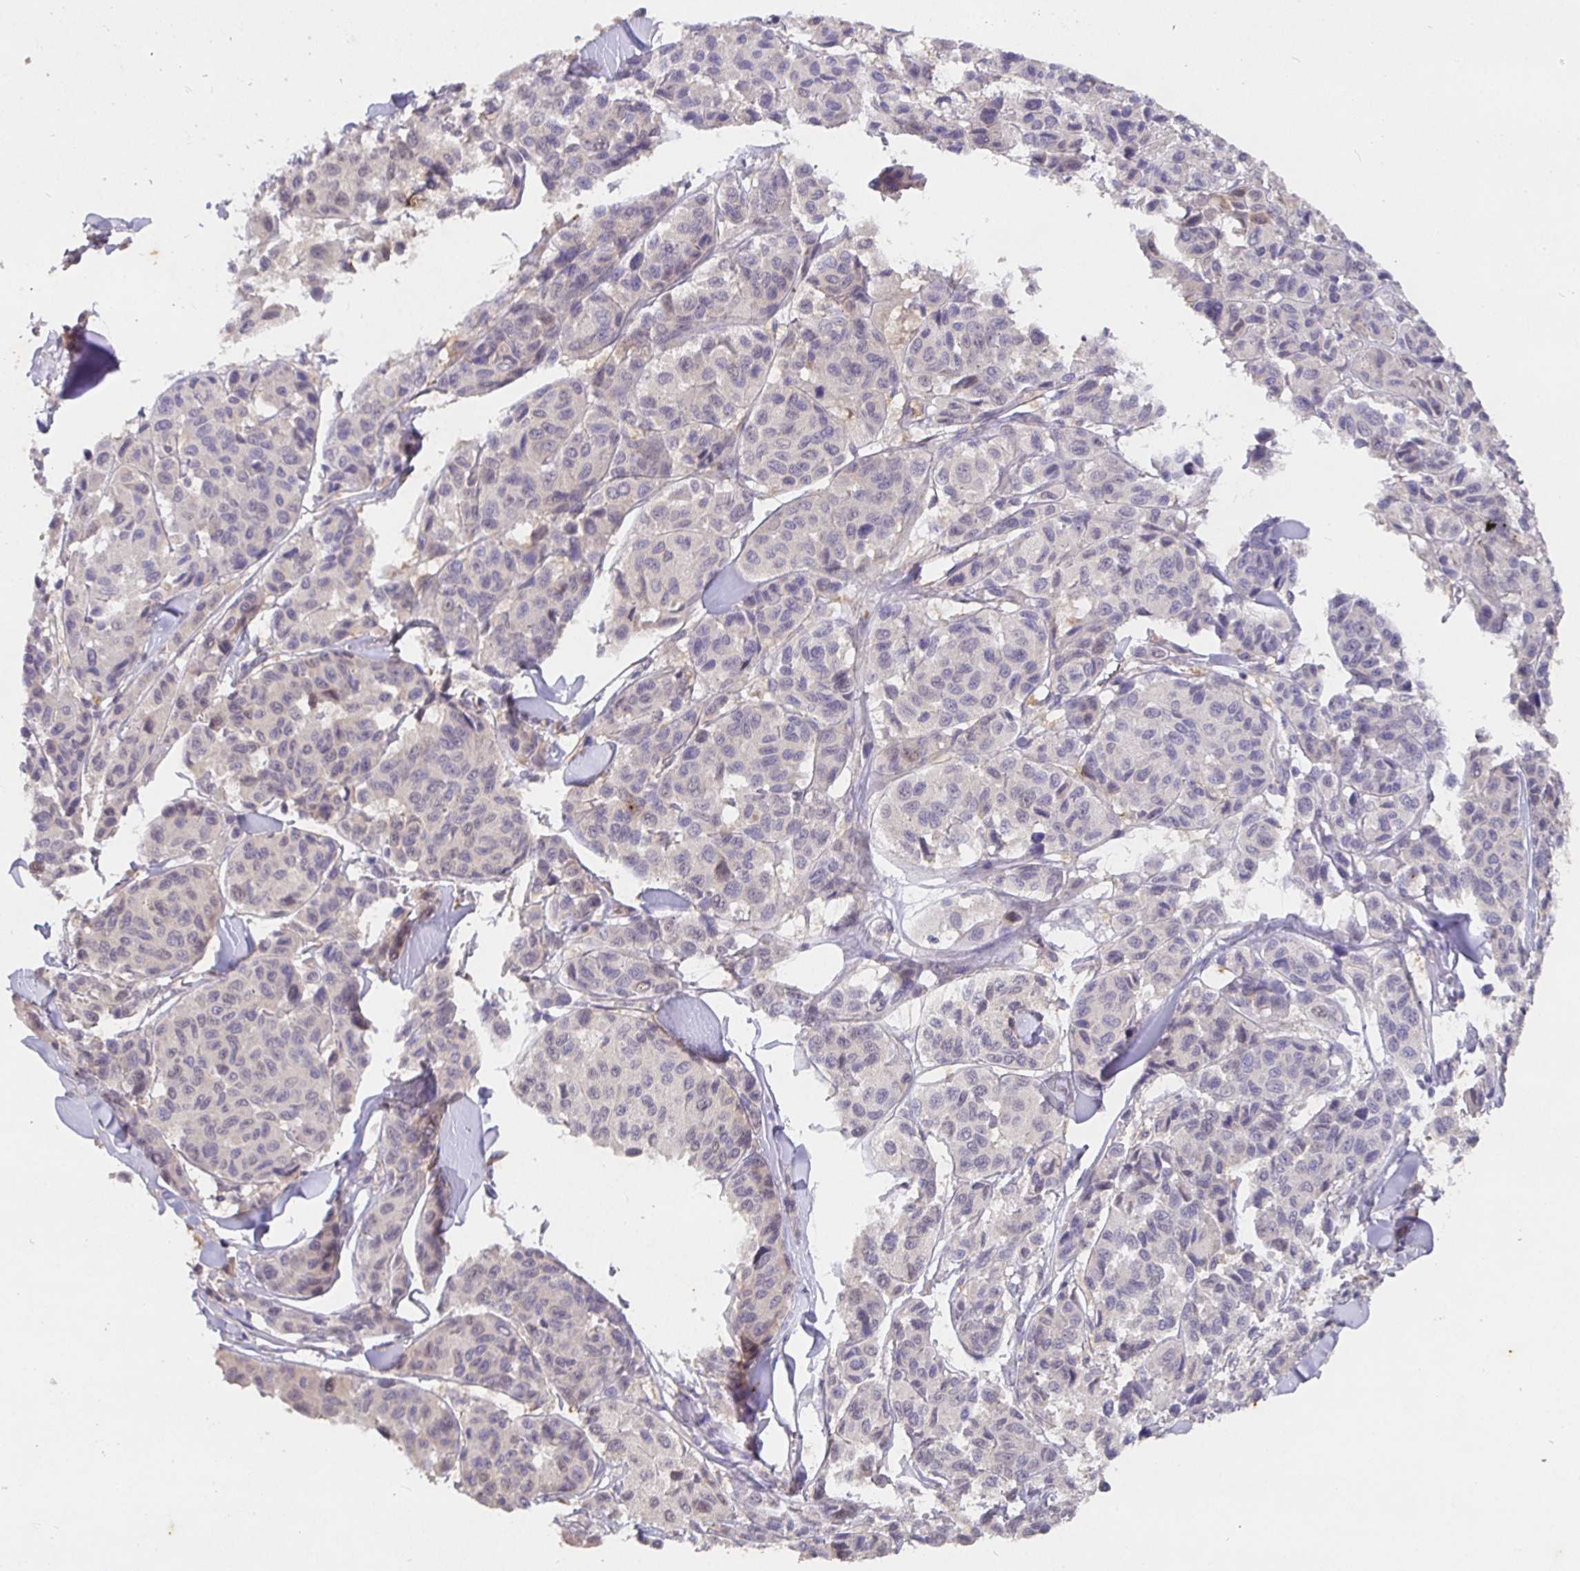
{"staining": {"intensity": "negative", "quantity": "none", "location": "none"}, "tissue": "melanoma", "cell_type": "Tumor cells", "image_type": "cancer", "snomed": [{"axis": "morphology", "description": "Malignant melanoma, NOS"}, {"axis": "topography", "description": "Skin"}], "caption": "Immunohistochemical staining of malignant melanoma exhibits no significant staining in tumor cells. (Stains: DAB (3,3'-diaminobenzidine) immunohistochemistry with hematoxylin counter stain, Microscopy: brightfield microscopy at high magnification).", "gene": "SHISA4", "patient": {"sex": "female", "age": 66}}